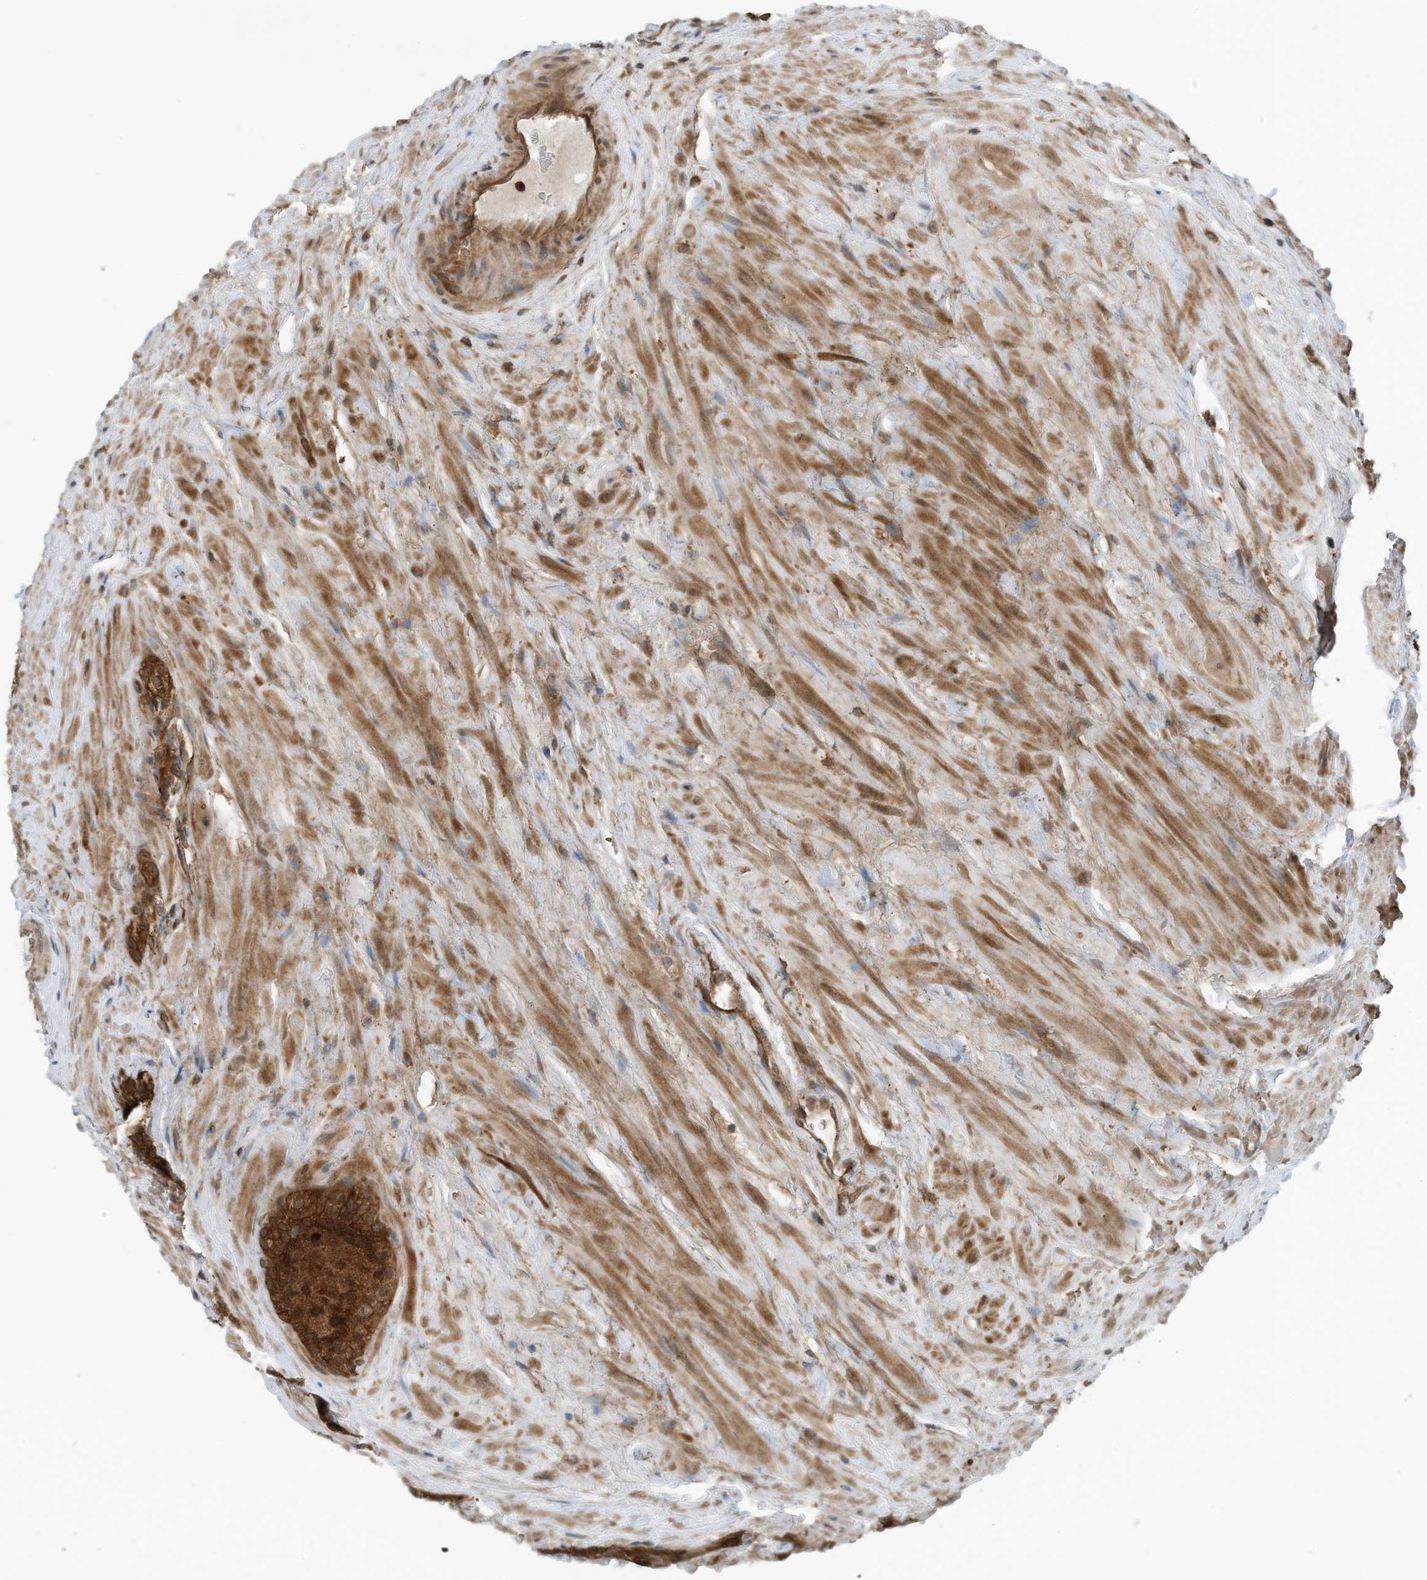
{"staining": {"intensity": "moderate", "quantity": ">75%", "location": "cytoplasmic/membranous"}, "tissue": "prostate cancer", "cell_type": "Tumor cells", "image_type": "cancer", "snomed": [{"axis": "morphology", "description": "Adenocarcinoma, Low grade"}, {"axis": "topography", "description": "Prostate"}], "caption": "Prostate cancer (adenocarcinoma (low-grade)) was stained to show a protein in brown. There is medium levels of moderate cytoplasmic/membranous staining in about >75% of tumor cells.", "gene": "REPS1", "patient": {"sex": "male", "age": 67}}